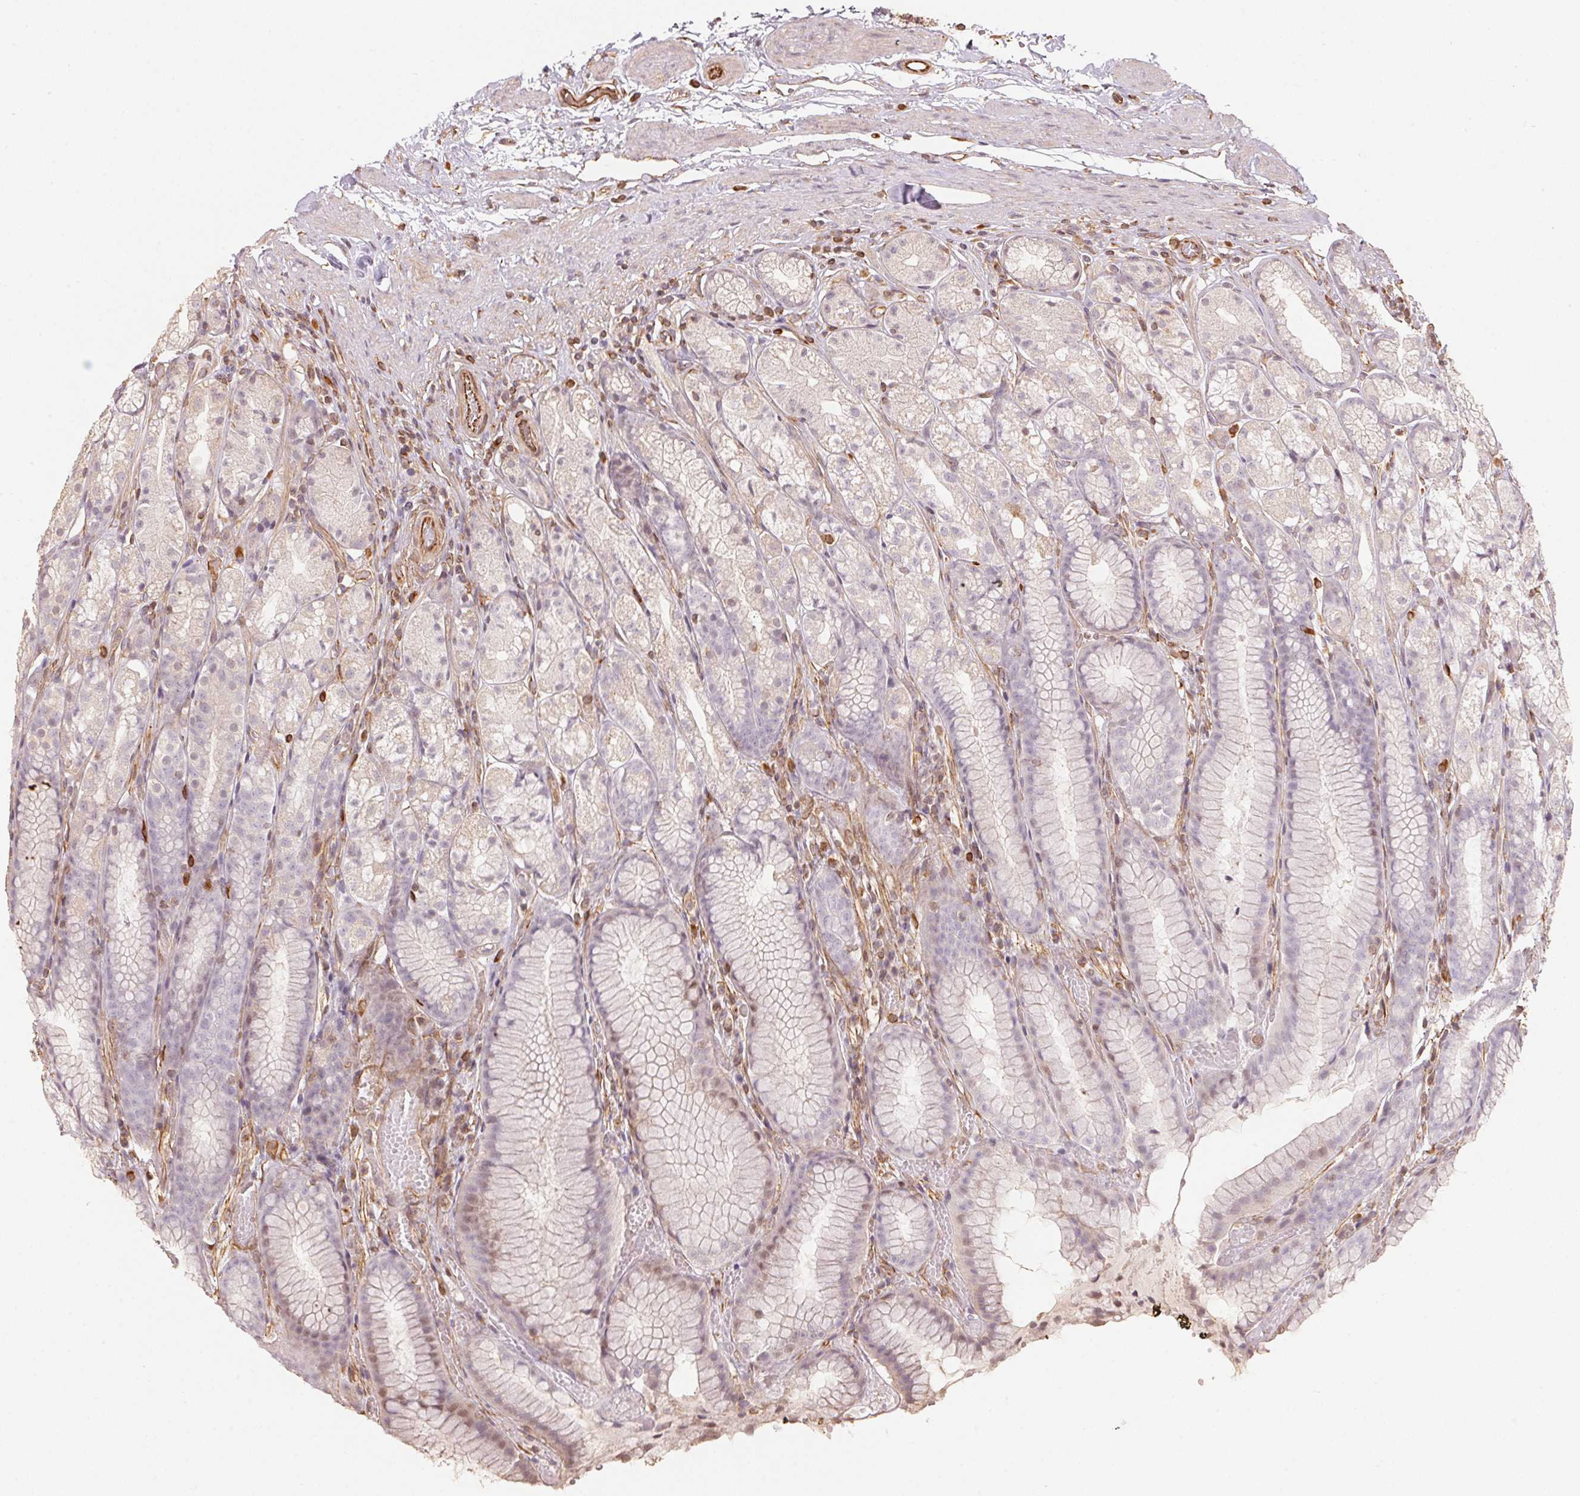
{"staining": {"intensity": "moderate", "quantity": "<25%", "location": "cytoplasmic/membranous"}, "tissue": "stomach", "cell_type": "Glandular cells", "image_type": "normal", "snomed": [{"axis": "morphology", "description": "Normal tissue, NOS"}, {"axis": "topography", "description": "Stomach"}], "caption": "Moderate cytoplasmic/membranous staining is identified in about <25% of glandular cells in unremarkable stomach. (DAB = brown stain, brightfield microscopy at high magnification).", "gene": "FOXR2", "patient": {"sex": "male", "age": 70}}